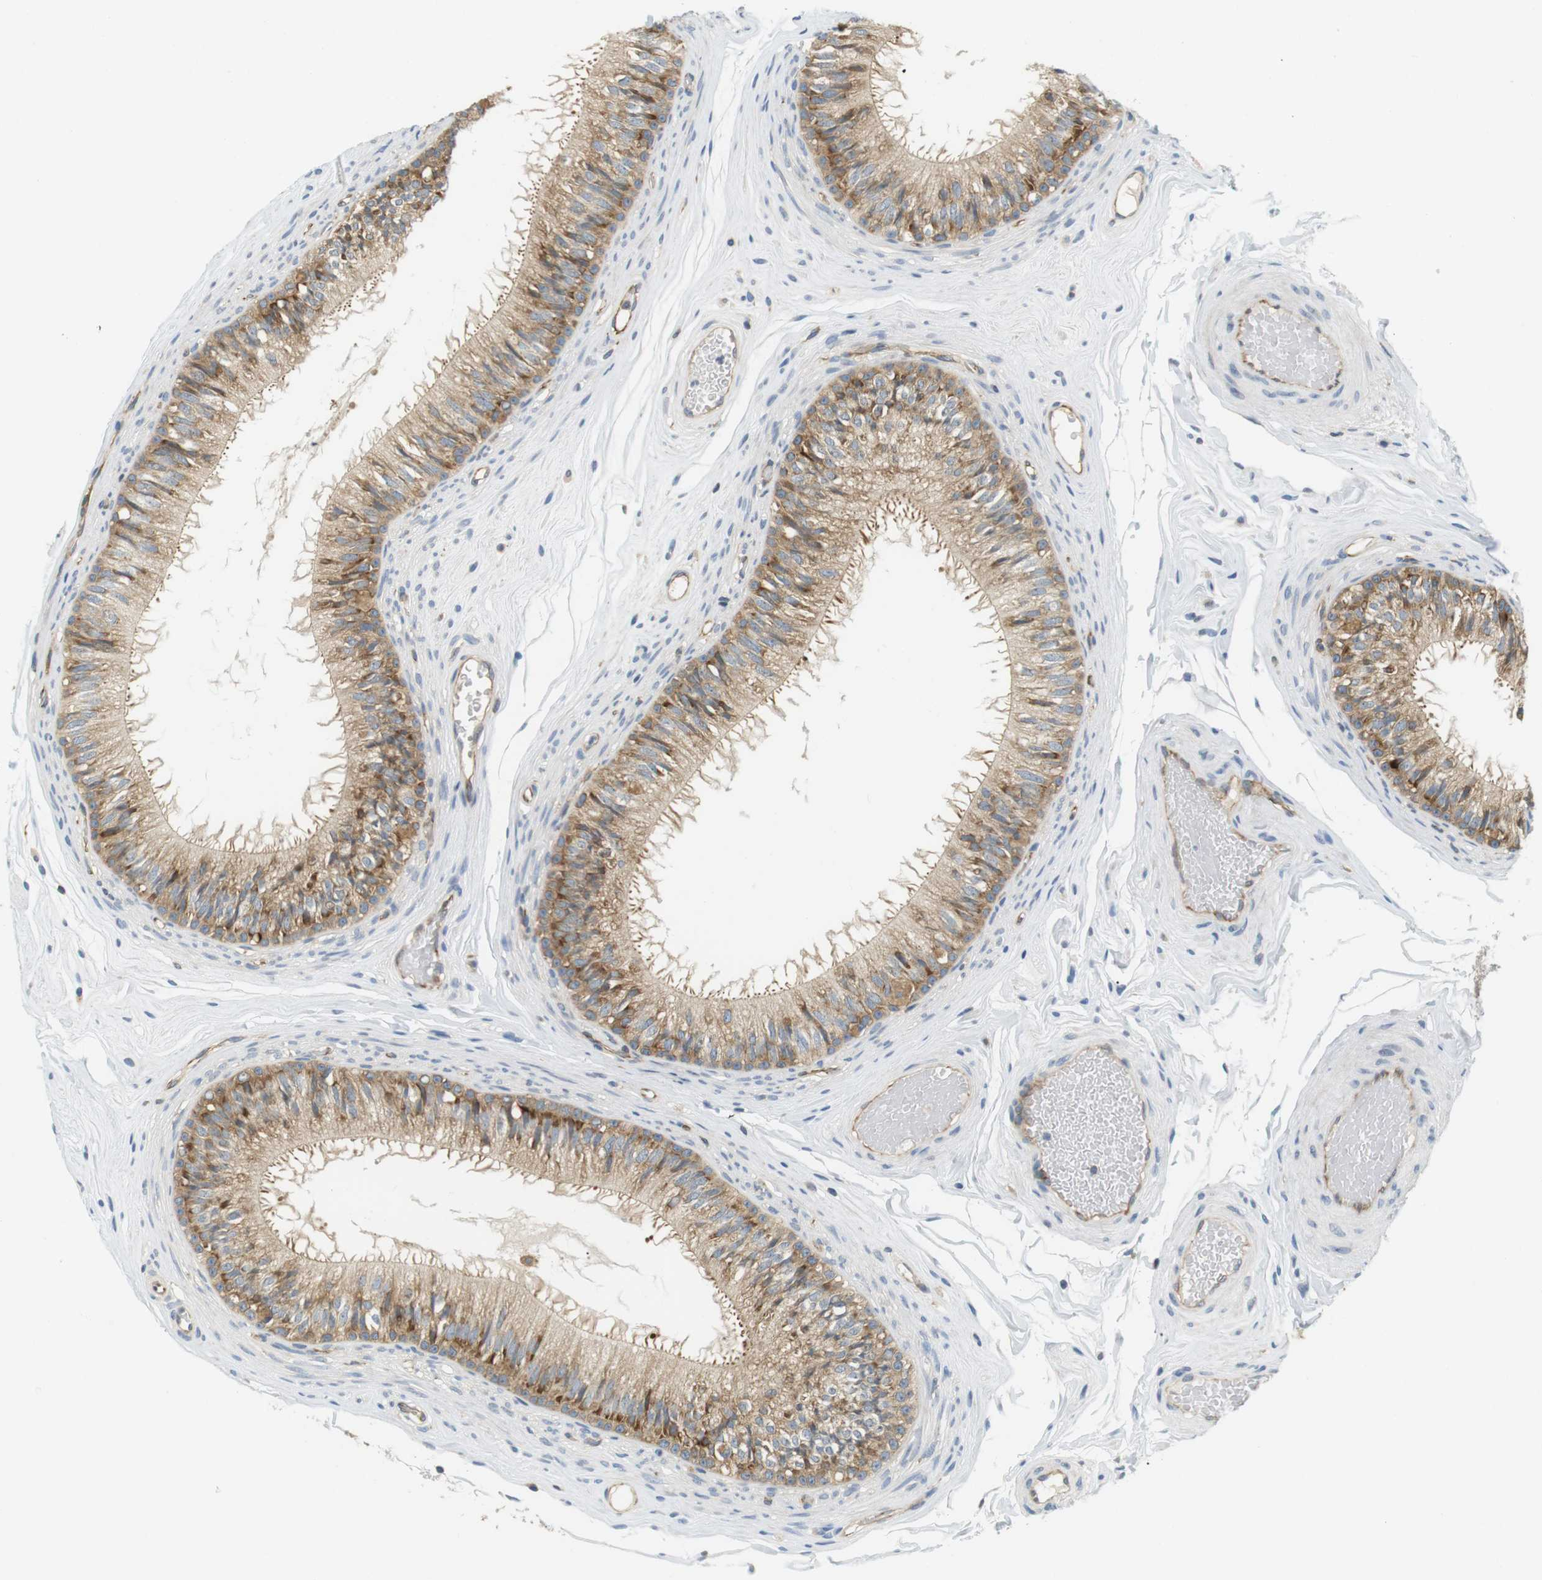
{"staining": {"intensity": "moderate", "quantity": ">75%", "location": "cytoplasmic/membranous"}, "tissue": "epididymis", "cell_type": "Glandular cells", "image_type": "normal", "snomed": [{"axis": "morphology", "description": "Normal tissue, NOS"}, {"axis": "topography", "description": "Testis"}, {"axis": "topography", "description": "Epididymis"}], "caption": "The histopathology image displays staining of benign epididymis, revealing moderate cytoplasmic/membranous protein staining (brown color) within glandular cells.", "gene": "TMEM200A", "patient": {"sex": "male", "age": 36}}